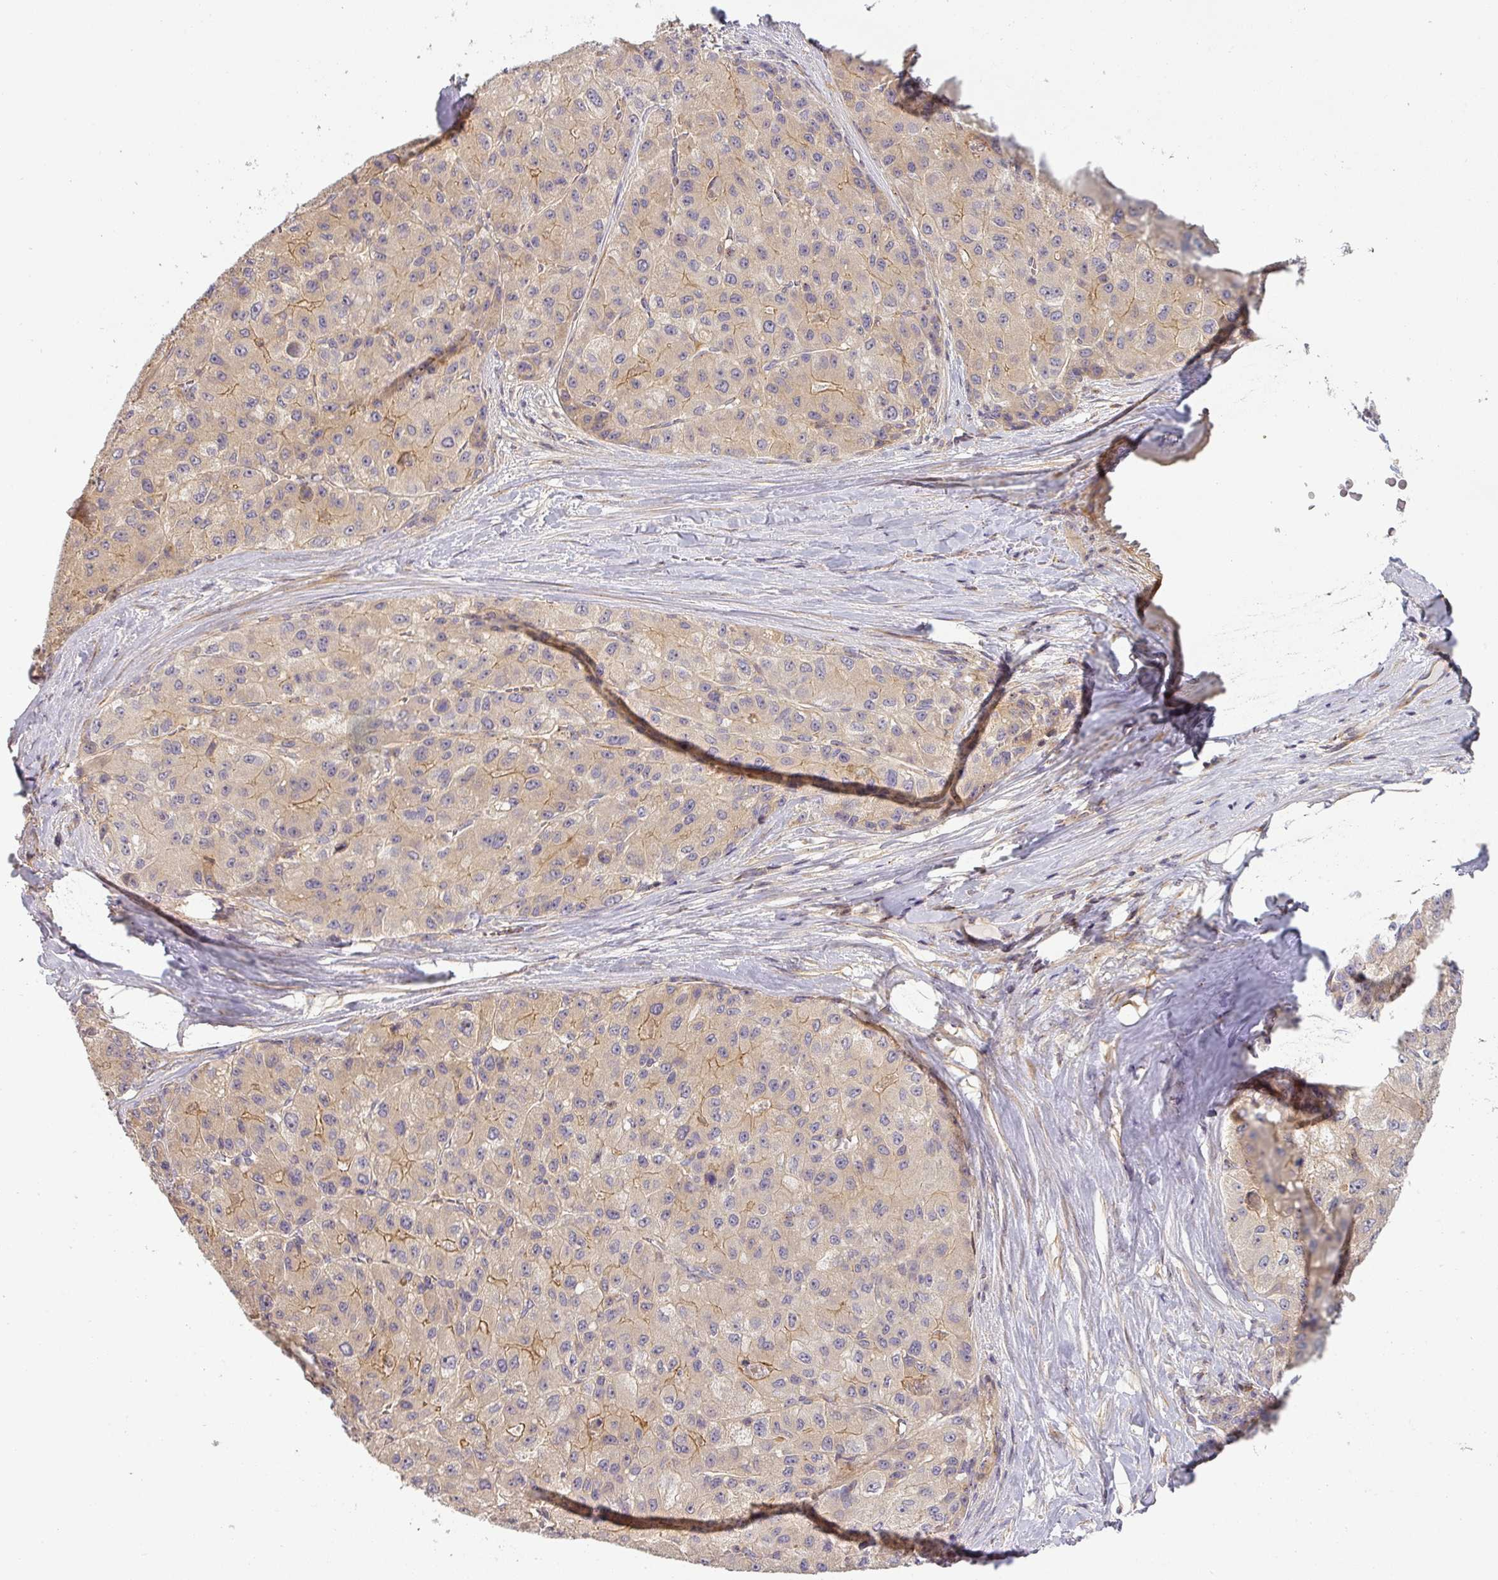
{"staining": {"intensity": "weak", "quantity": "<25%", "location": "cytoplasmic/membranous"}, "tissue": "liver cancer", "cell_type": "Tumor cells", "image_type": "cancer", "snomed": [{"axis": "morphology", "description": "Carcinoma, Hepatocellular, NOS"}, {"axis": "topography", "description": "Liver"}], "caption": "Tumor cells show no significant protein positivity in hepatocellular carcinoma (liver).", "gene": "NIN", "patient": {"sex": "male", "age": 80}}